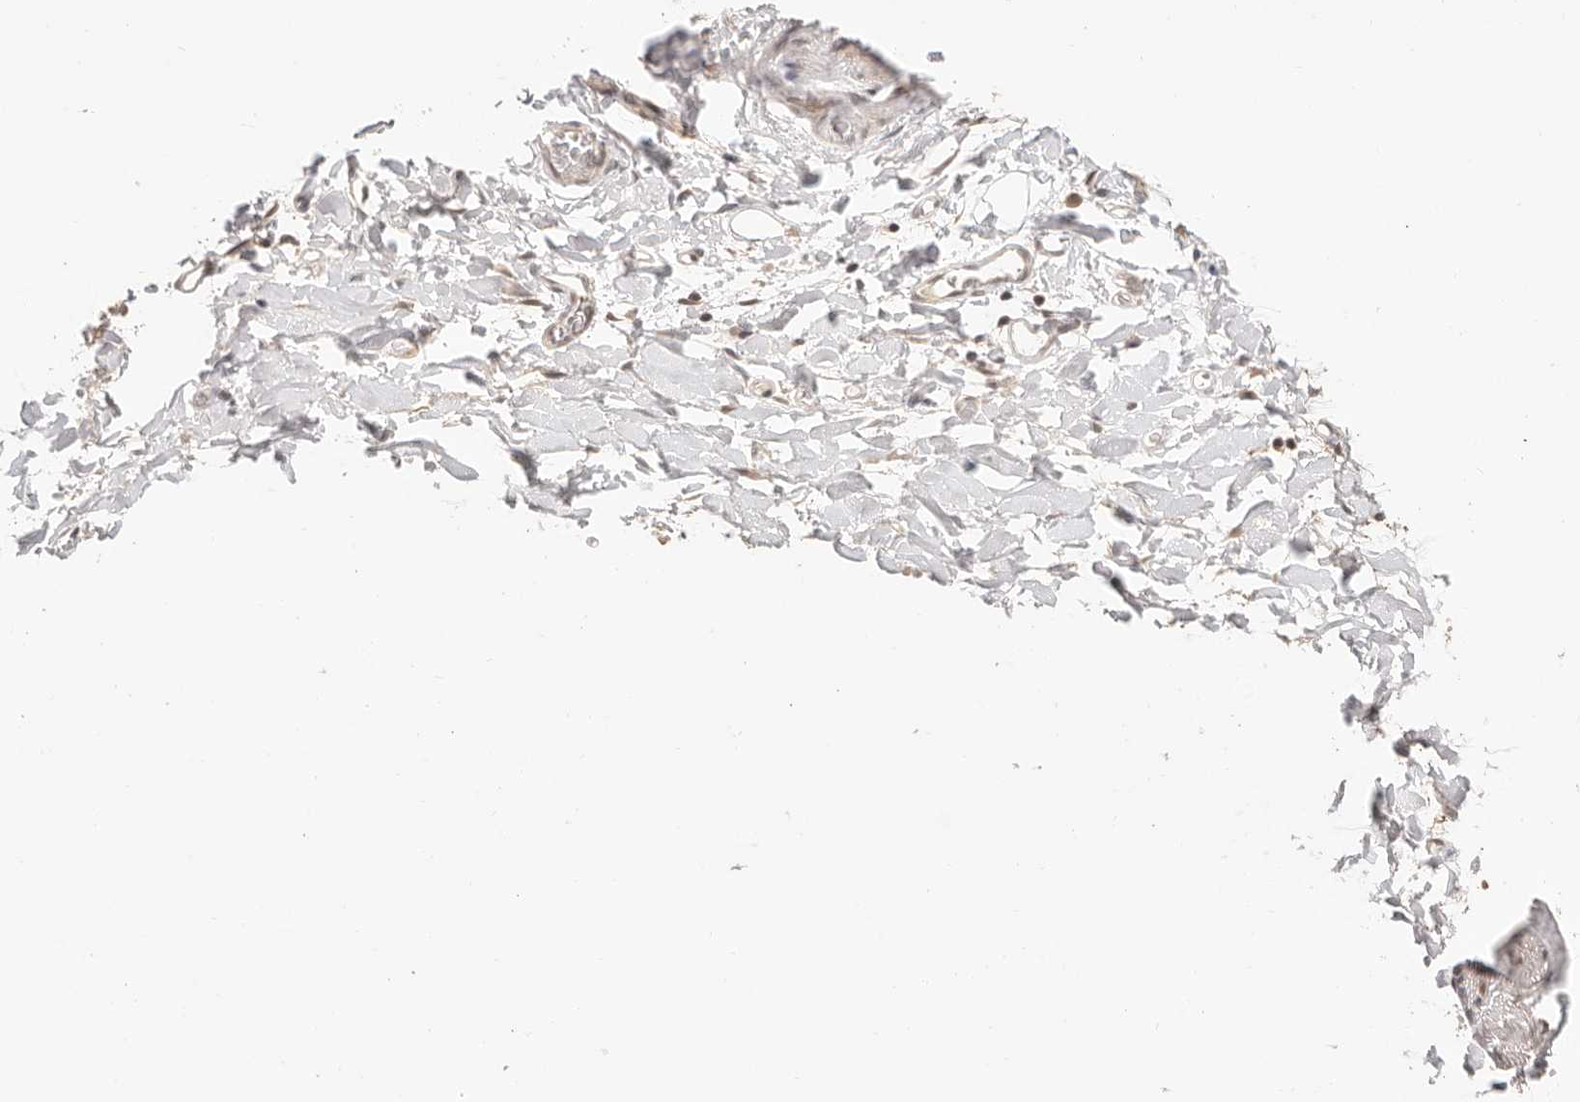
{"staining": {"intensity": "weak", "quantity": "25%-75%", "location": "nuclear"}, "tissue": "adipose tissue", "cell_type": "Adipocytes", "image_type": "normal", "snomed": [{"axis": "morphology", "description": "Normal tissue, NOS"}, {"axis": "morphology", "description": "Adenocarcinoma, NOS"}, {"axis": "topography", "description": "Esophagus"}], "caption": "A photomicrograph showing weak nuclear expression in approximately 25%-75% of adipocytes in benign adipose tissue, as visualized by brown immunohistochemical staining.", "gene": "RFC3", "patient": {"sex": "male", "age": 62}}